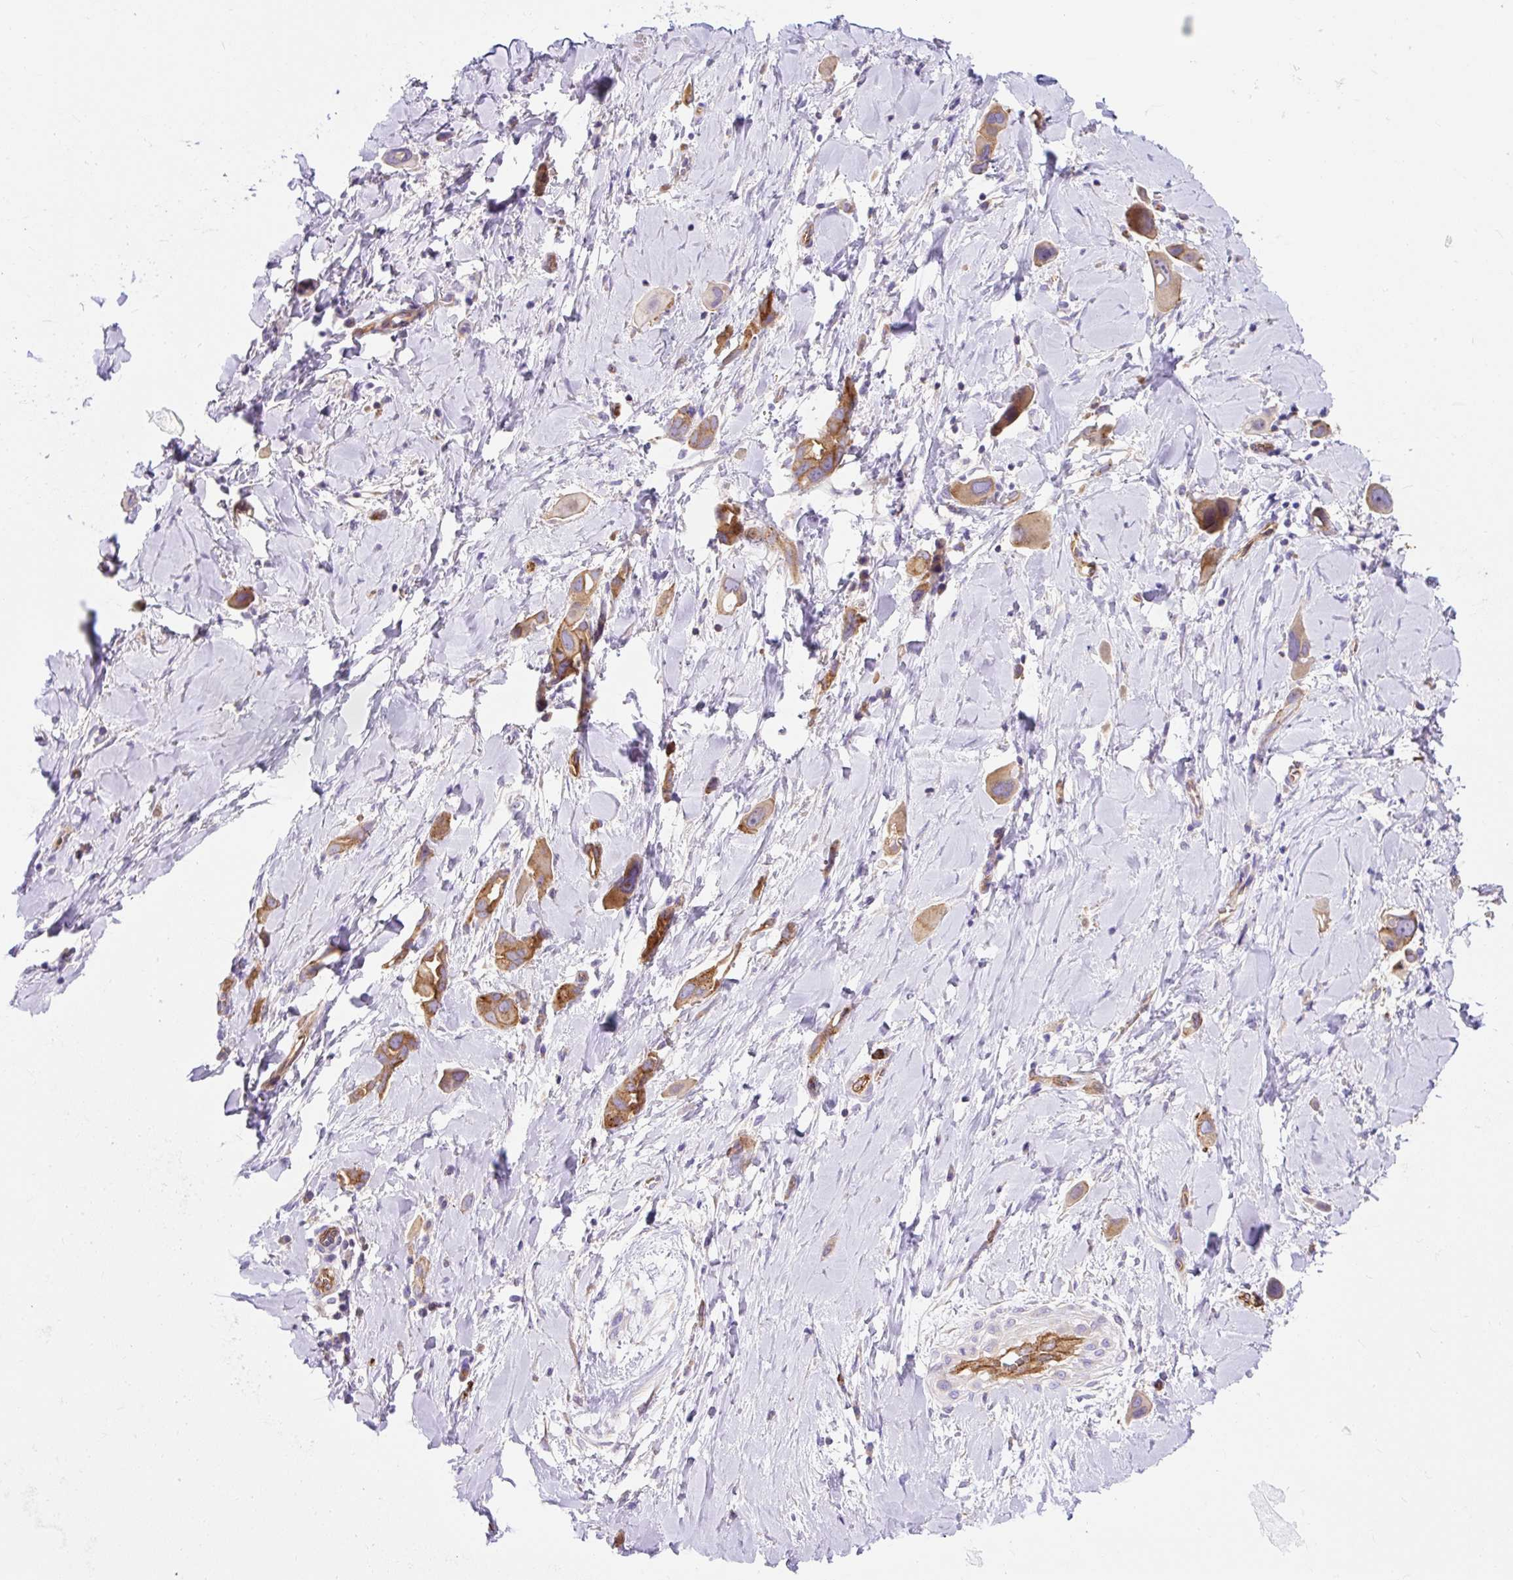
{"staining": {"intensity": "moderate", "quantity": ">75%", "location": "cytoplasmic/membranous"}, "tissue": "lung cancer", "cell_type": "Tumor cells", "image_type": "cancer", "snomed": [{"axis": "morphology", "description": "Adenocarcinoma, NOS"}, {"axis": "topography", "description": "Lung"}], "caption": "Immunohistochemistry (DAB (3,3'-diaminobenzidine)) staining of adenocarcinoma (lung) exhibits moderate cytoplasmic/membranous protein expression in approximately >75% of tumor cells. The staining is performed using DAB brown chromogen to label protein expression. The nuclei are counter-stained blue using hematoxylin.", "gene": "HIP1R", "patient": {"sex": "male", "age": 76}}